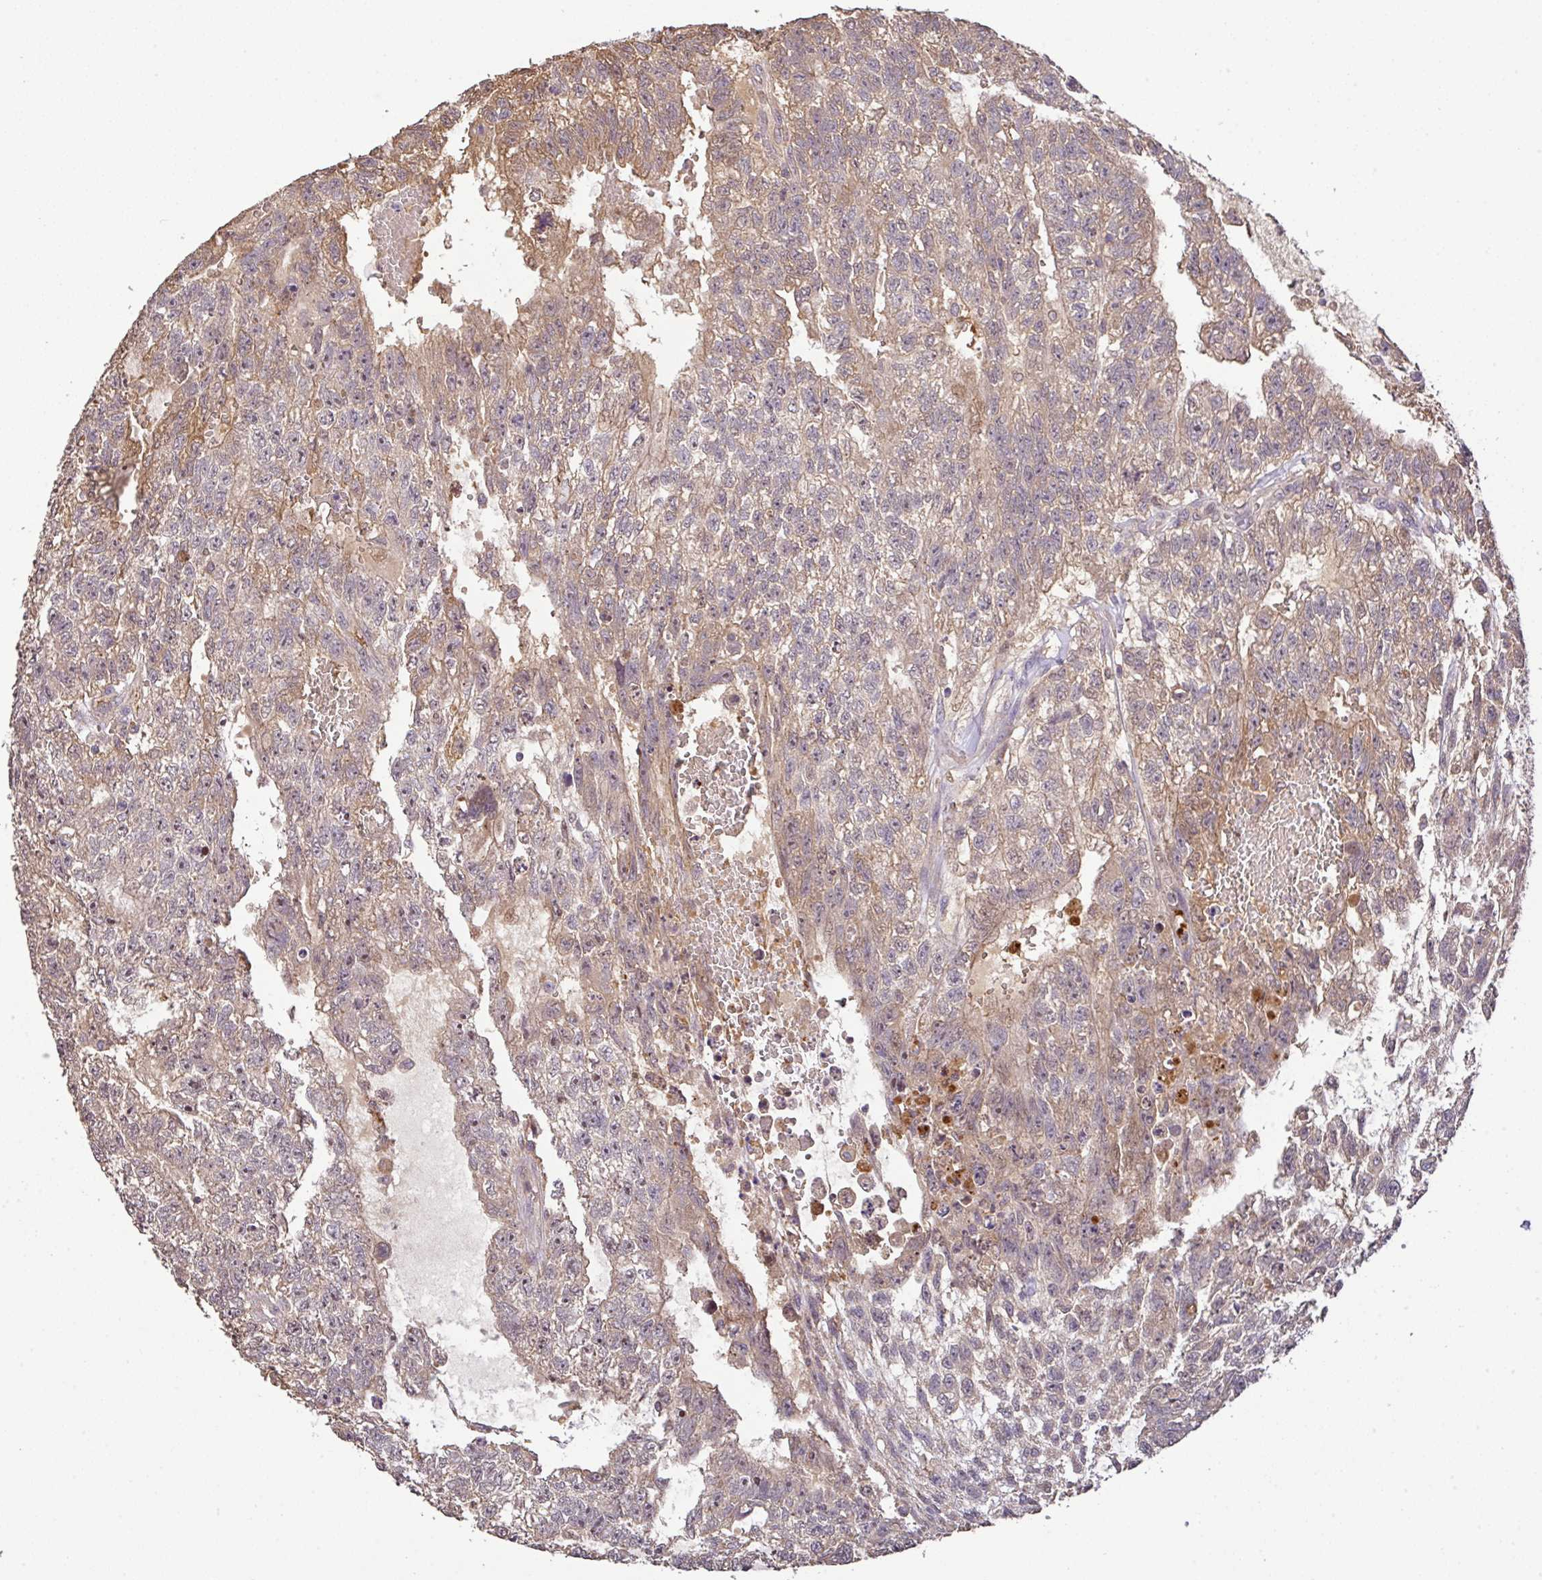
{"staining": {"intensity": "weak", "quantity": "25%-75%", "location": "cytoplasmic/membranous"}, "tissue": "testis cancer", "cell_type": "Tumor cells", "image_type": "cancer", "snomed": [{"axis": "morphology", "description": "Carcinoma, Embryonal, NOS"}, {"axis": "topography", "description": "Testis"}], "caption": "DAB immunohistochemical staining of embryonal carcinoma (testis) shows weak cytoplasmic/membranous protein positivity in about 25%-75% of tumor cells.", "gene": "C1QTNF9B", "patient": {"sex": "male", "age": 26}}